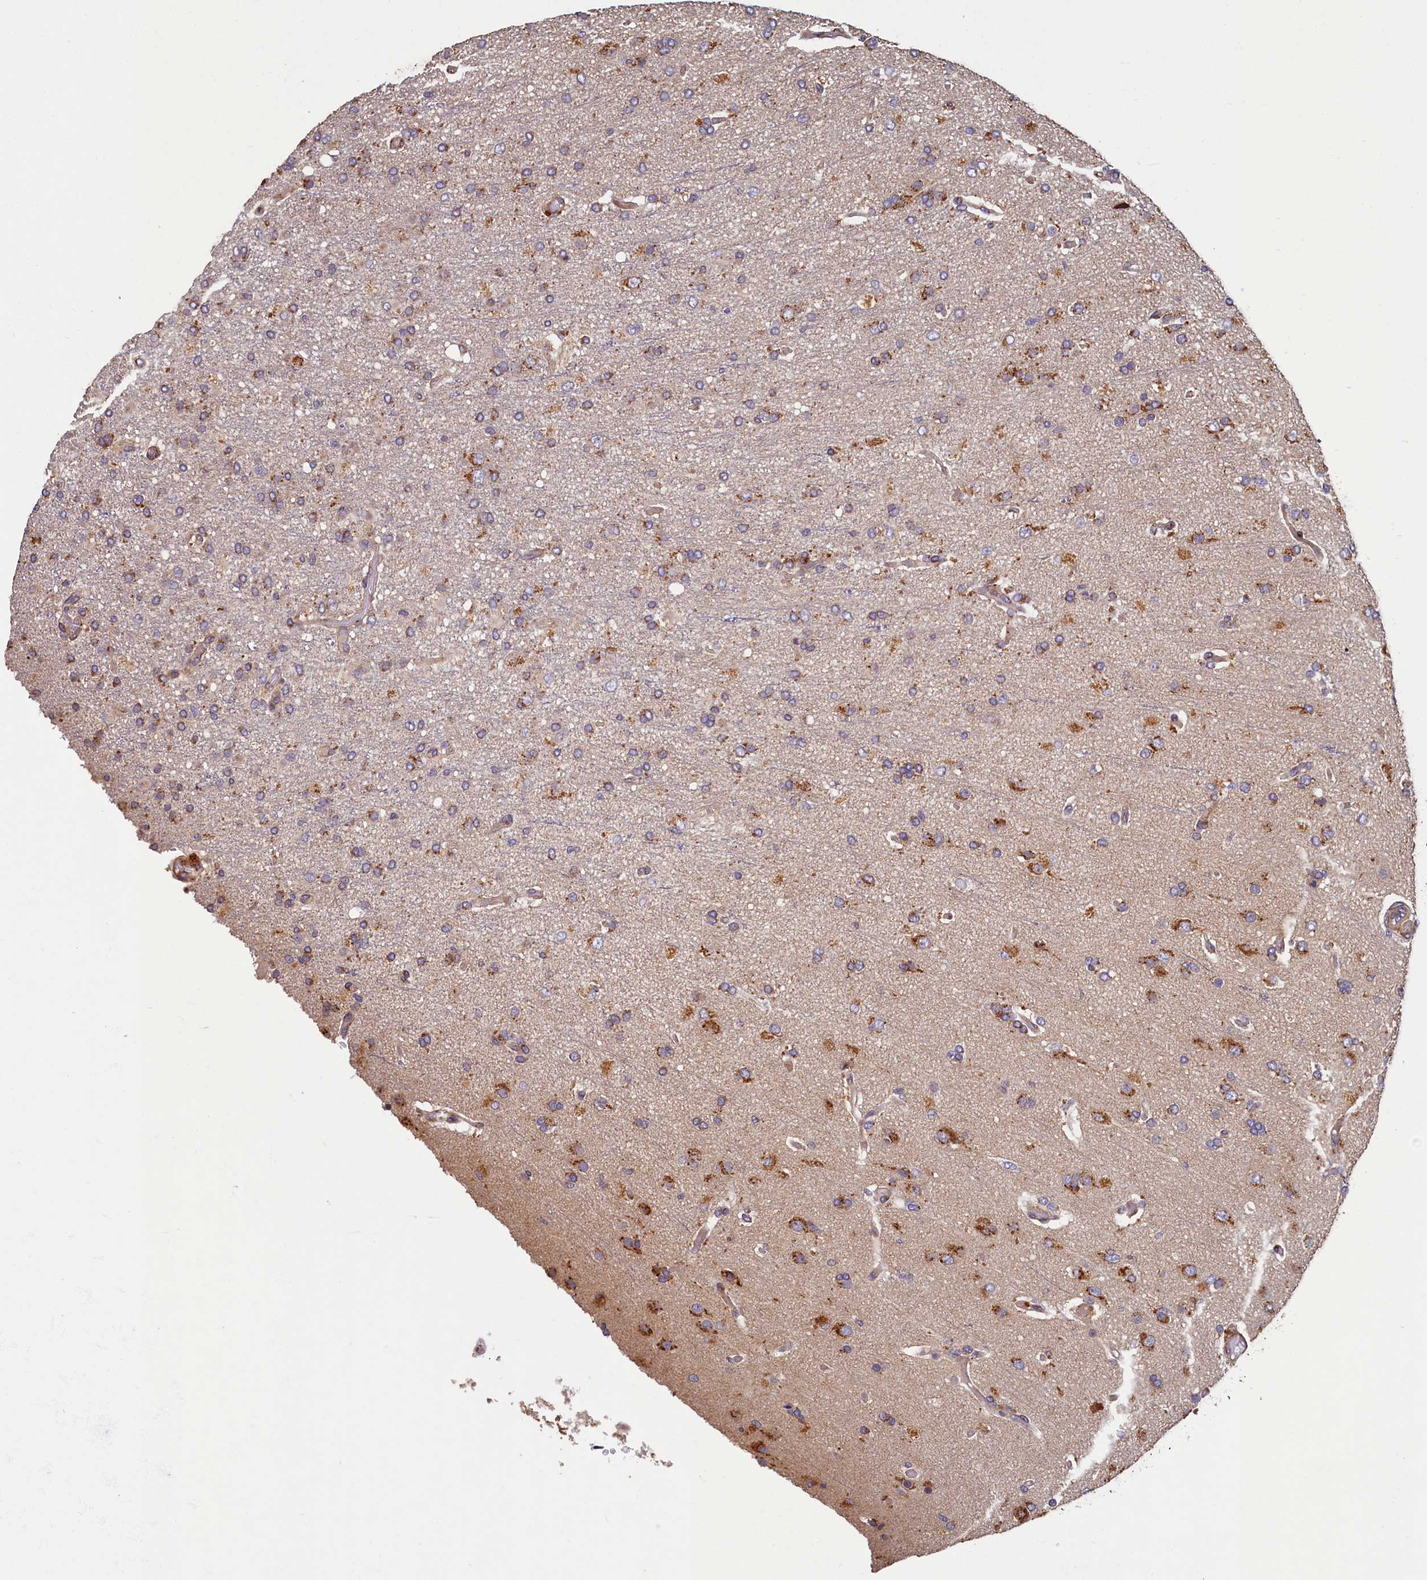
{"staining": {"intensity": "moderate", "quantity": "25%-75%", "location": "cytoplasmic/membranous"}, "tissue": "glioma", "cell_type": "Tumor cells", "image_type": "cancer", "snomed": [{"axis": "morphology", "description": "Glioma, malignant, High grade"}, {"axis": "topography", "description": "Brain"}], "caption": "Brown immunohistochemical staining in human glioma shows moderate cytoplasmic/membranous staining in about 25%-75% of tumor cells.", "gene": "TMEM181", "patient": {"sex": "female", "age": 74}}